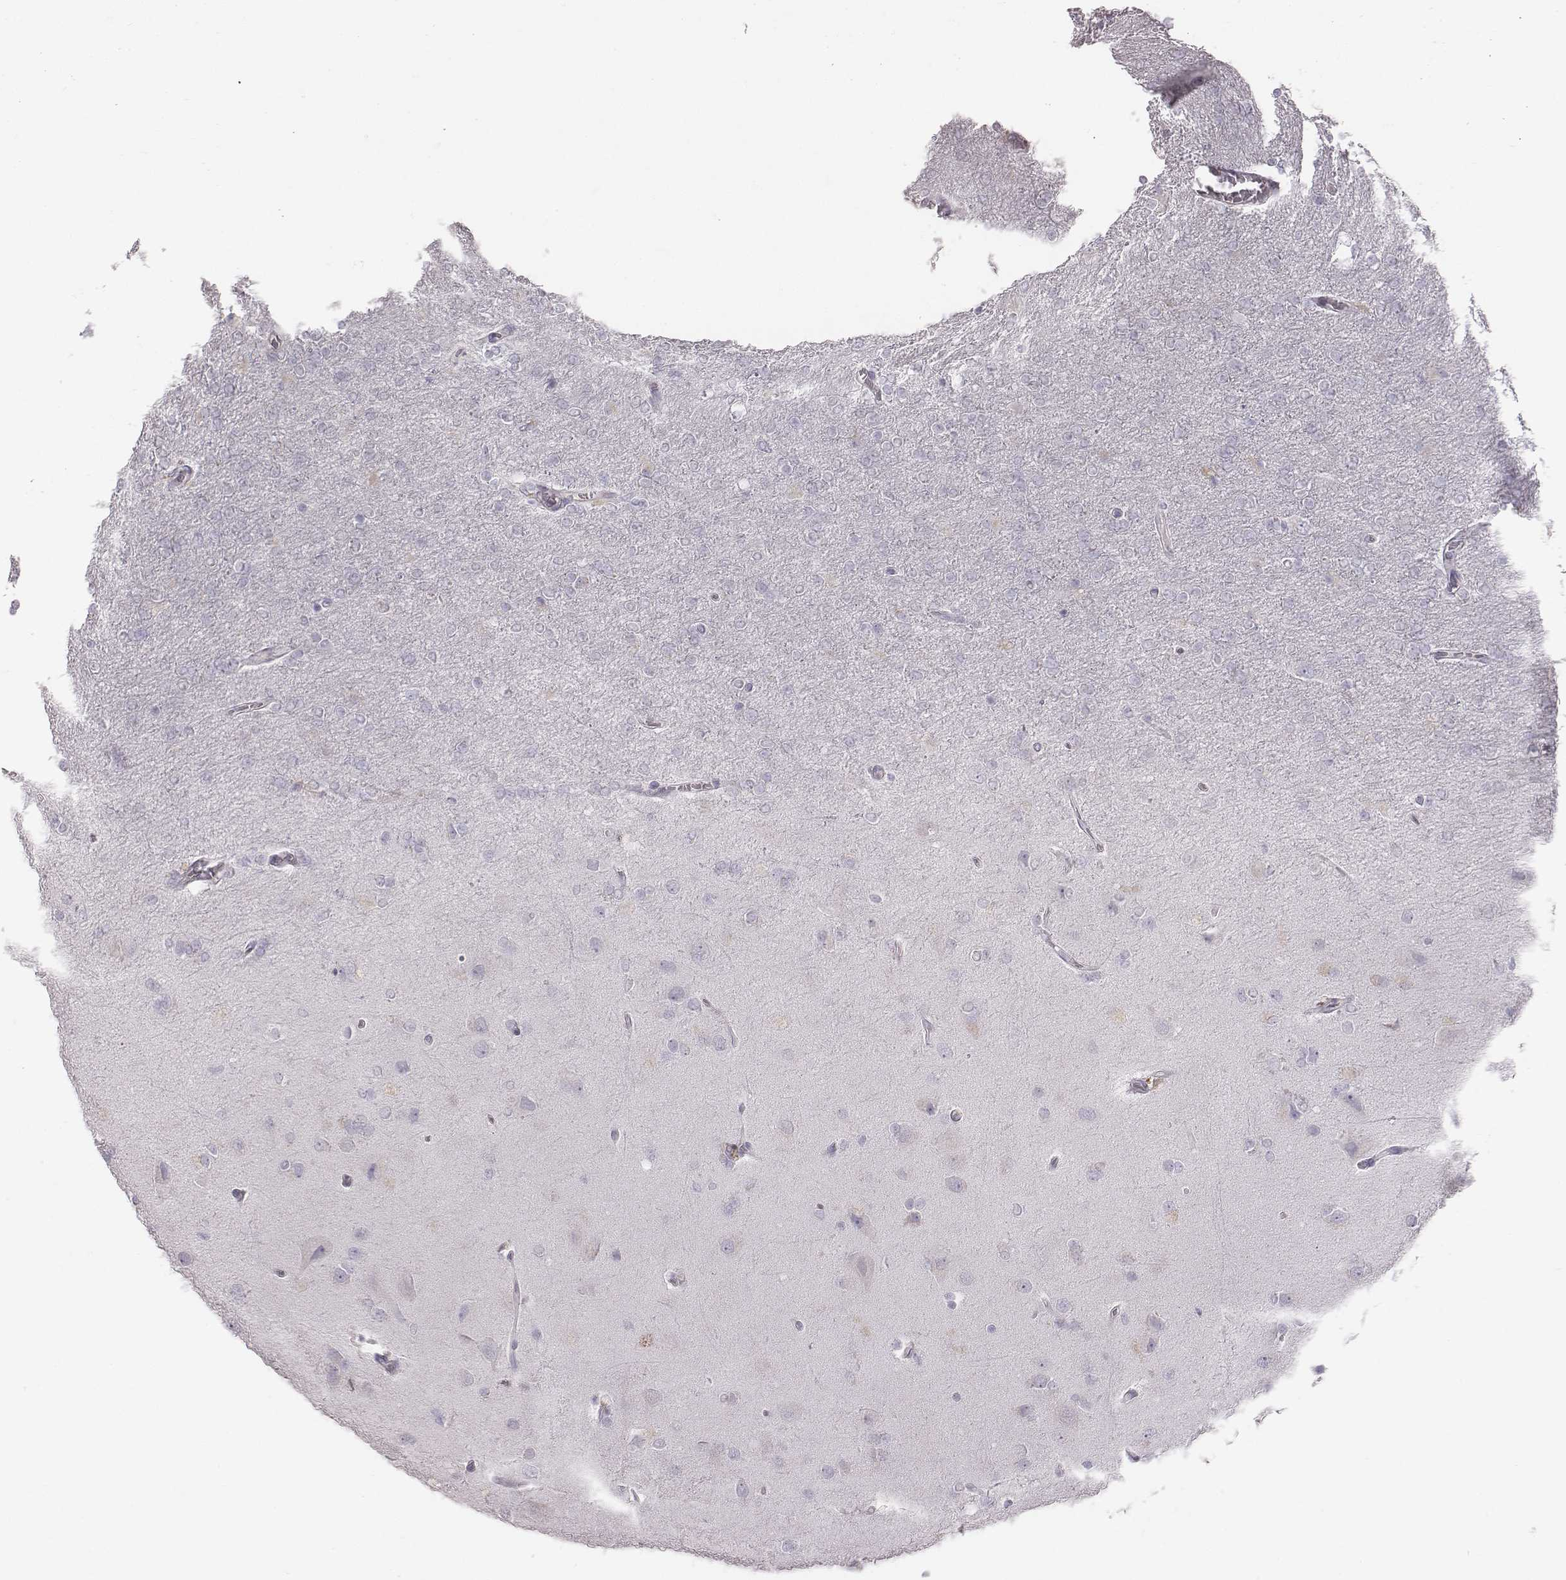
{"staining": {"intensity": "negative", "quantity": "none", "location": "none"}, "tissue": "glioma", "cell_type": "Tumor cells", "image_type": "cancer", "snomed": [{"axis": "morphology", "description": "Glioma, malignant, High grade"}, {"axis": "topography", "description": "Cerebral cortex"}], "caption": "This micrograph is of glioma stained with immunohistochemistry to label a protein in brown with the nuclei are counter-stained blue. There is no expression in tumor cells. (IHC, brightfield microscopy, high magnification).", "gene": "C6orf58", "patient": {"sex": "male", "age": 70}}